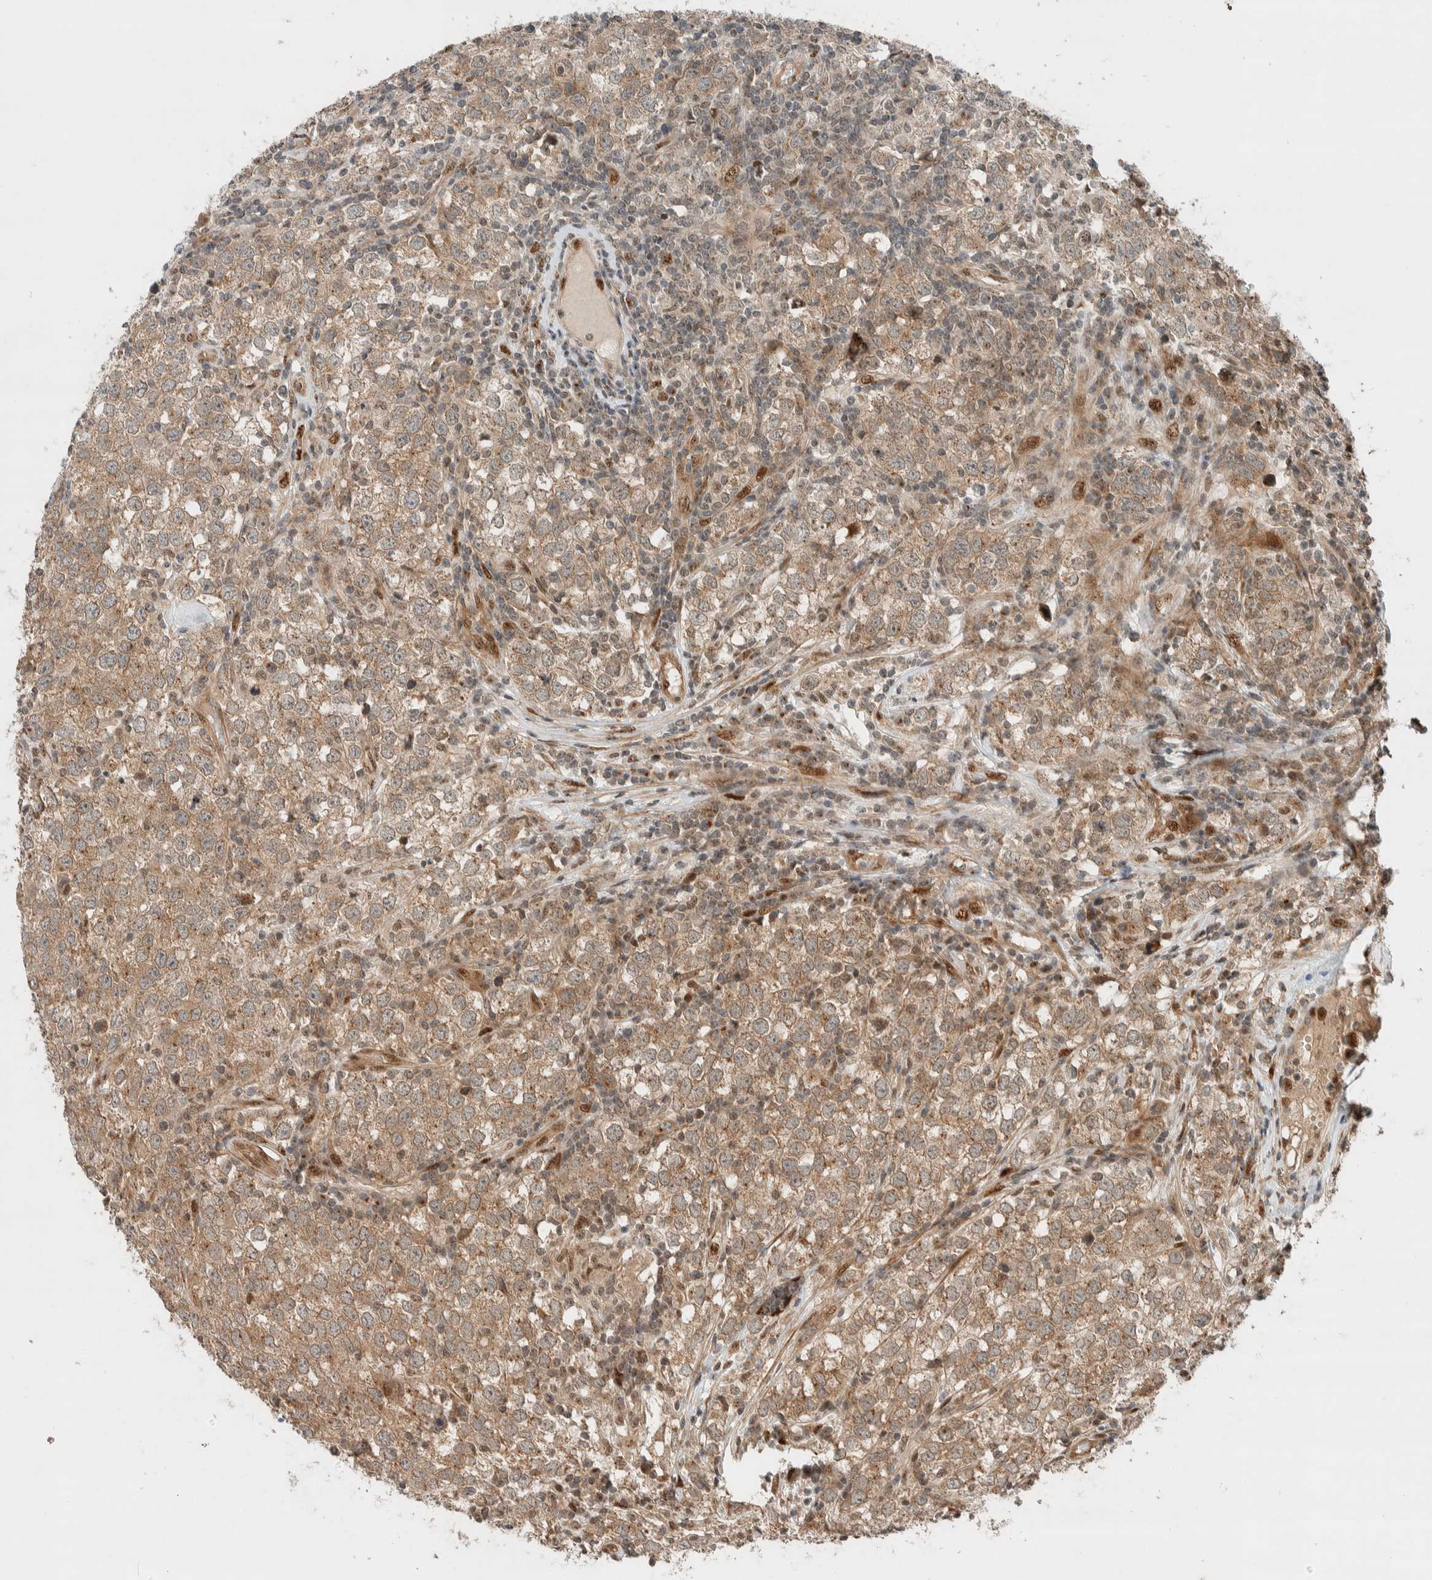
{"staining": {"intensity": "weak", "quantity": ">75%", "location": "cytoplasmic/membranous"}, "tissue": "testis cancer", "cell_type": "Tumor cells", "image_type": "cancer", "snomed": [{"axis": "morphology", "description": "Seminoma, NOS"}, {"axis": "morphology", "description": "Carcinoma, Embryonal, NOS"}, {"axis": "topography", "description": "Testis"}], "caption": "This photomicrograph shows immunohistochemistry (IHC) staining of testis seminoma, with low weak cytoplasmic/membranous expression in approximately >75% of tumor cells.", "gene": "STXBP4", "patient": {"sex": "male", "age": 28}}